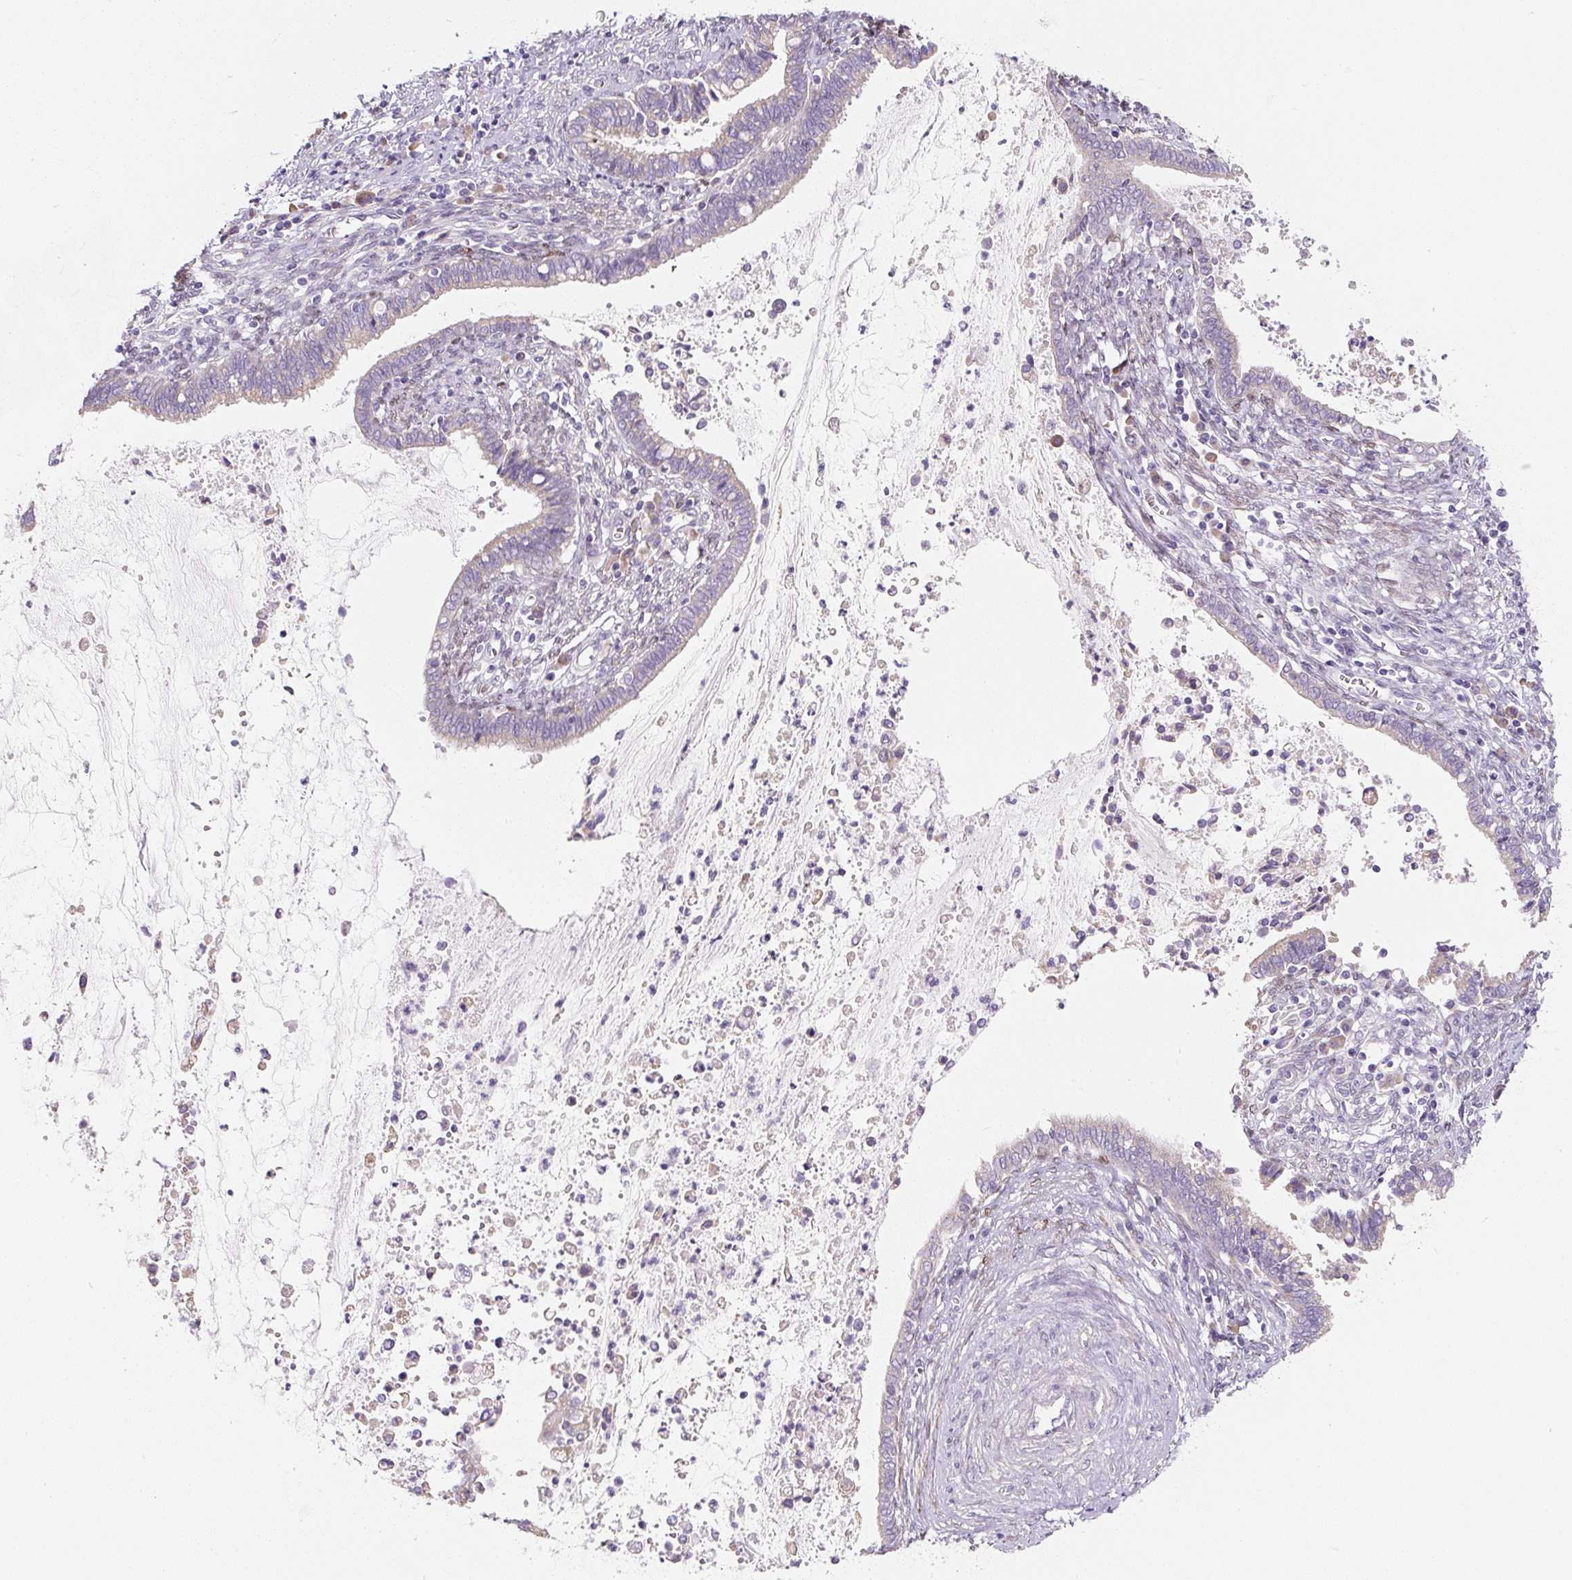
{"staining": {"intensity": "weak", "quantity": "<25%", "location": "cytoplasmic/membranous"}, "tissue": "cervical cancer", "cell_type": "Tumor cells", "image_type": "cancer", "snomed": [{"axis": "morphology", "description": "Adenocarcinoma, NOS"}, {"axis": "topography", "description": "Cervix"}], "caption": "The immunohistochemistry photomicrograph has no significant expression in tumor cells of cervical cancer (adenocarcinoma) tissue.", "gene": "PWWP3B", "patient": {"sex": "female", "age": 44}}